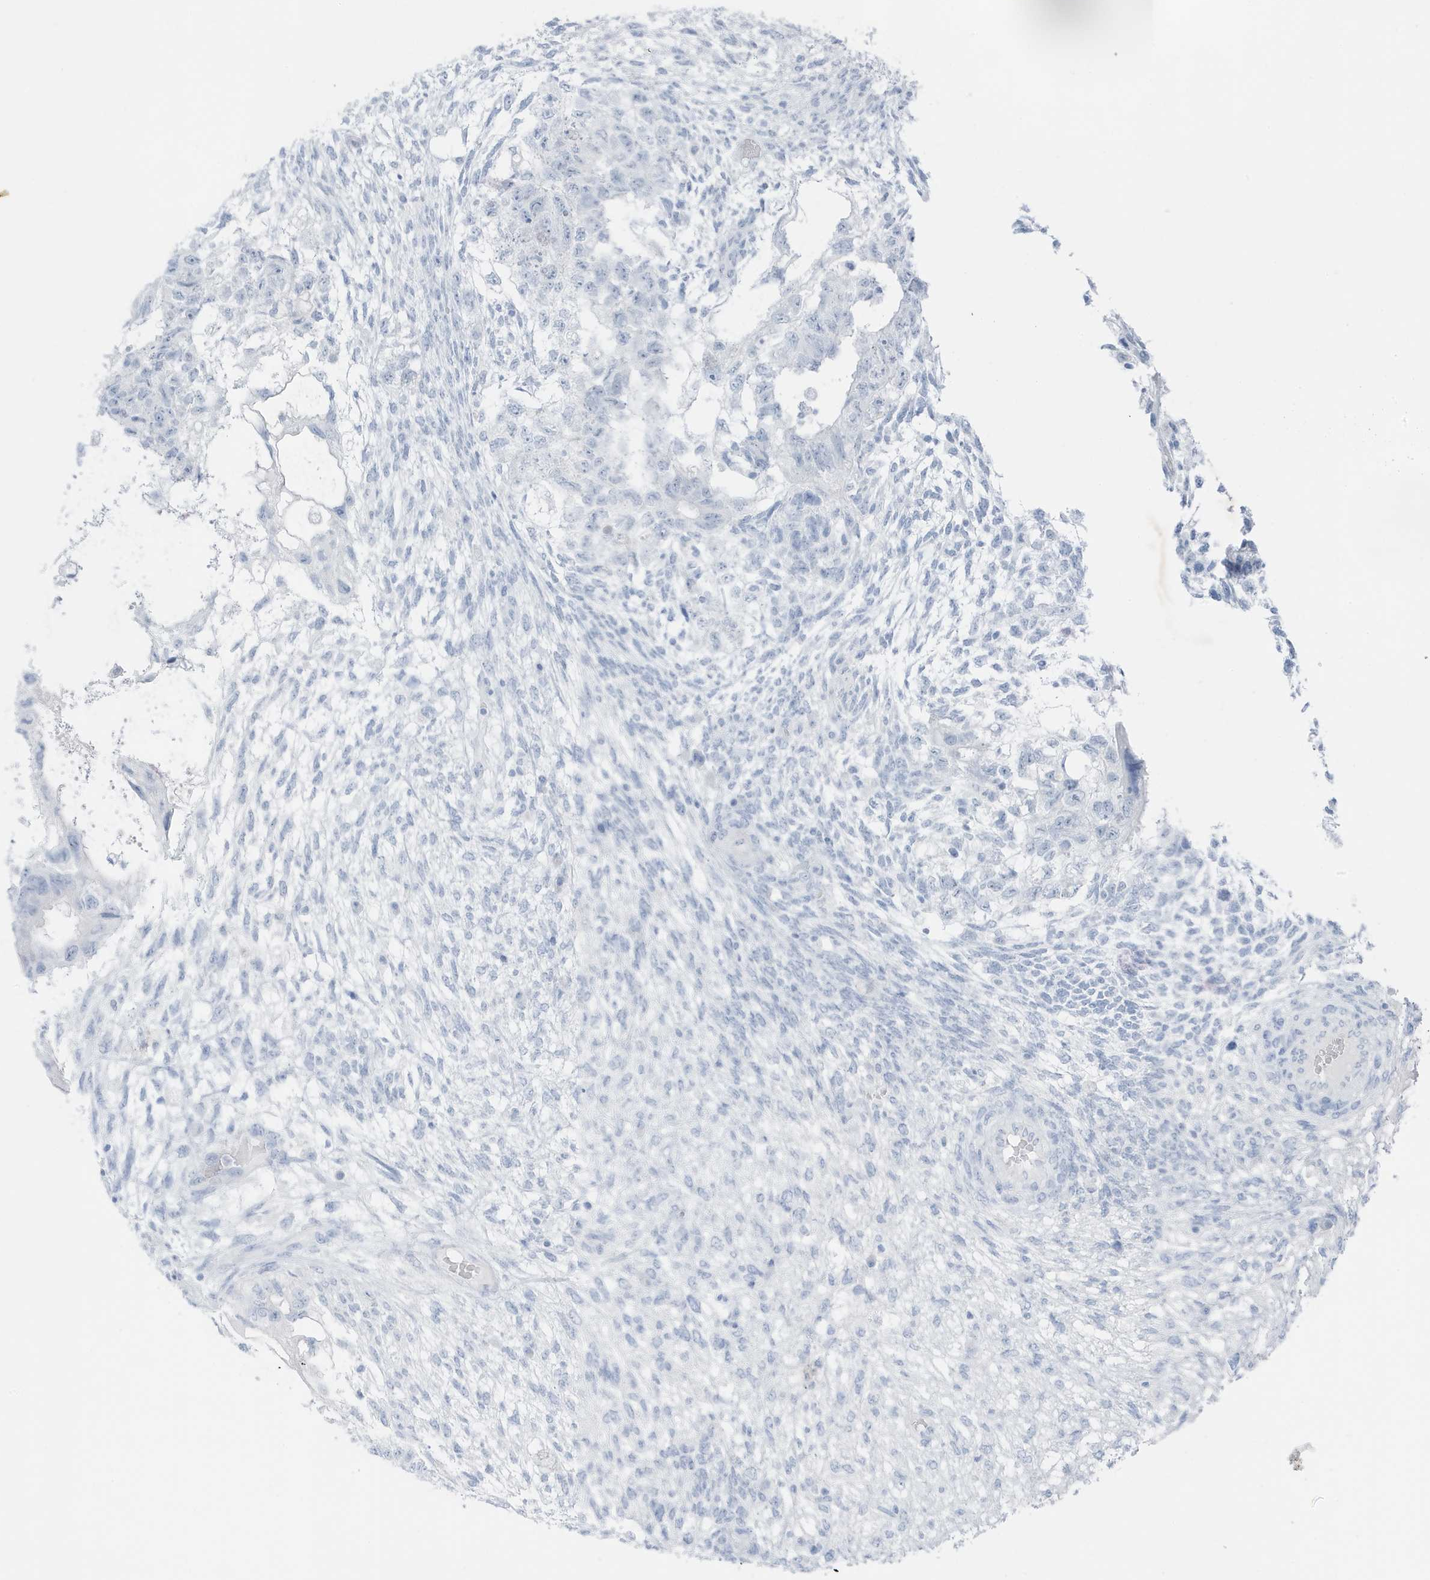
{"staining": {"intensity": "negative", "quantity": "none", "location": "none"}, "tissue": "testis cancer", "cell_type": "Tumor cells", "image_type": "cancer", "snomed": [{"axis": "morphology", "description": "Normal tissue, NOS"}, {"axis": "morphology", "description": "Carcinoma, Embryonal, NOS"}, {"axis": "topography", "description": "Testis"}], "caption": "Immunohistochemistry (IHC) histopathology image of neoplastic tissue: embryonal carcinoma (testis) stained with DAB reveals no significant protein expression in tumor cells.", "gene": "ZFP64", "patient": {"sex": "male", "age": 36}}